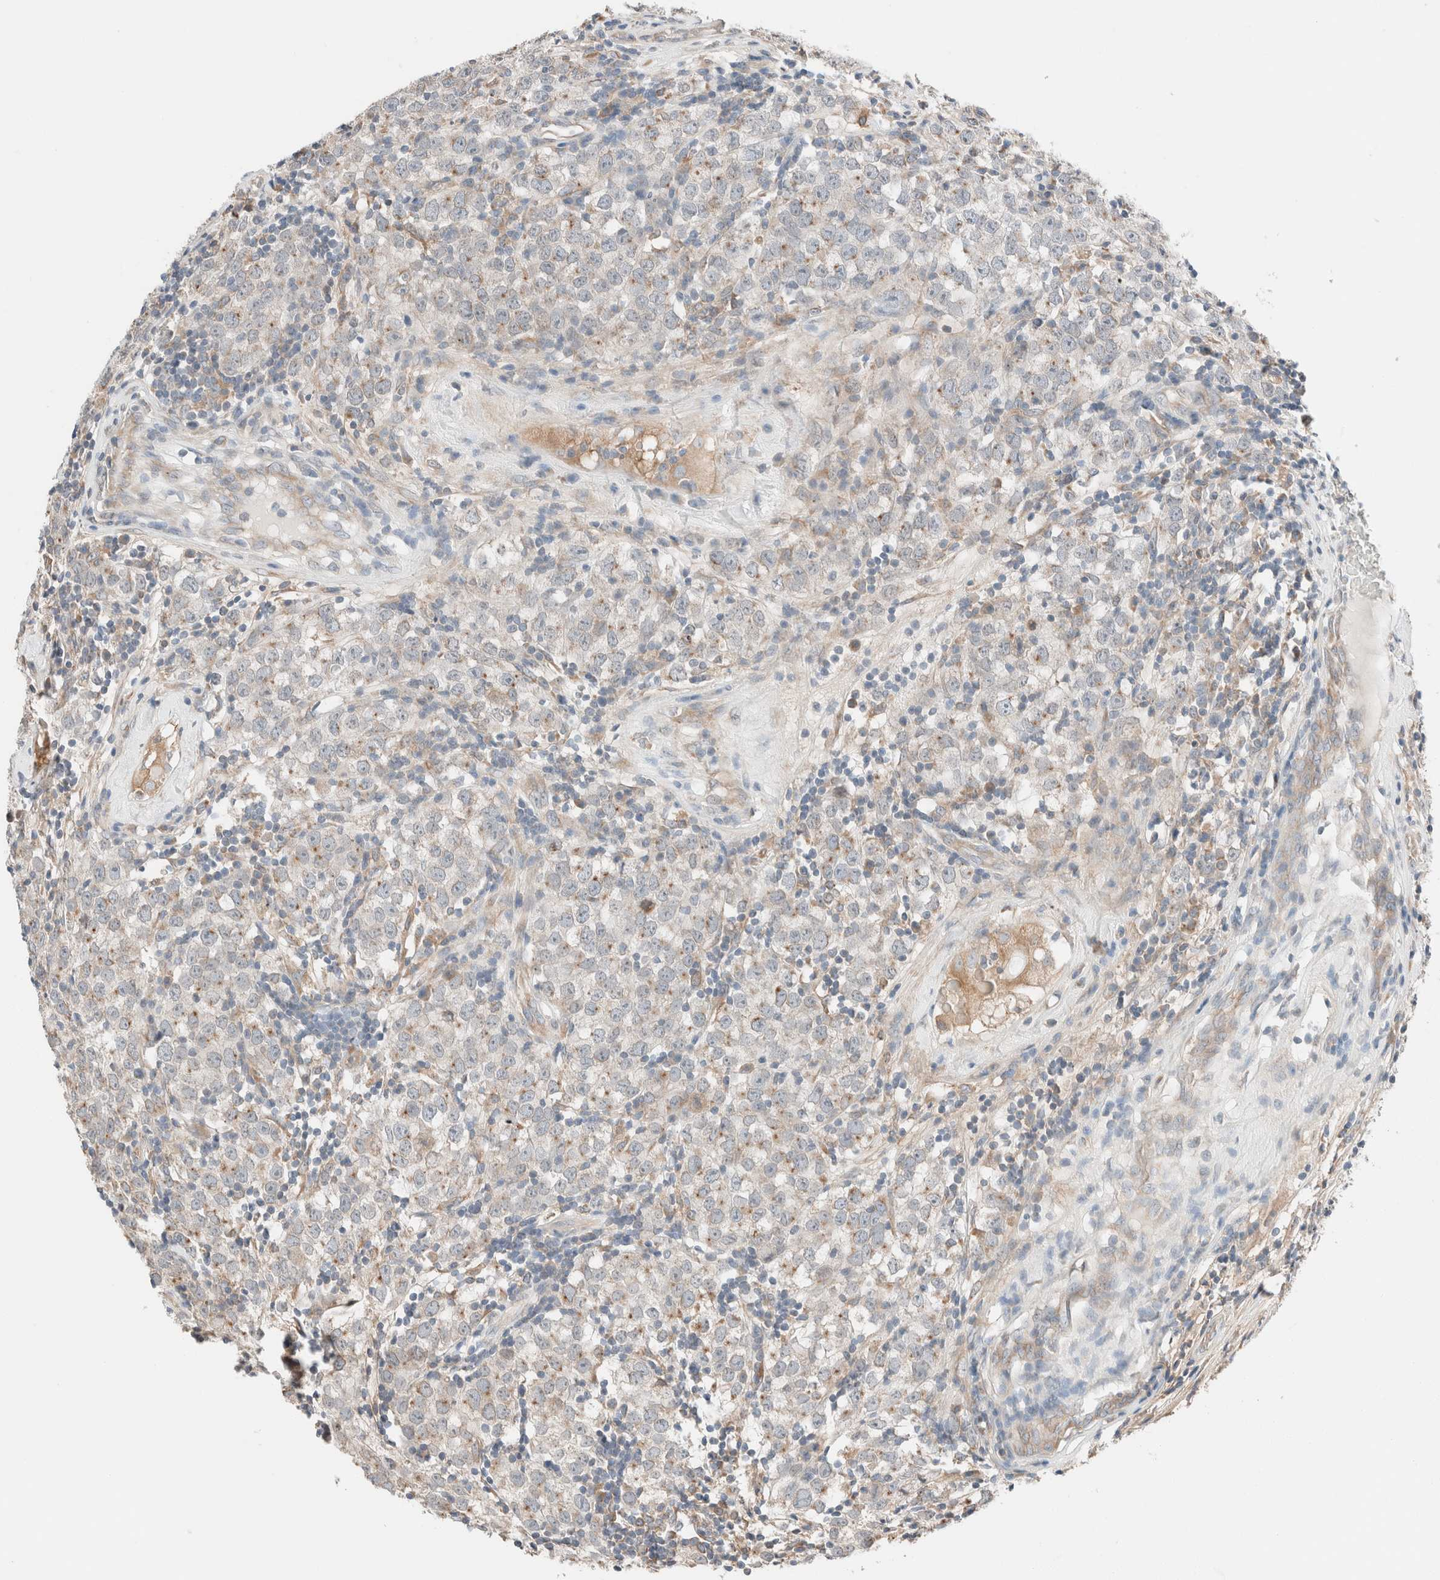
{"staining": {"intensity": "weak", "quantity": "25%-75%", "location": "cytoplasmic/membranous"}, "tissue": "testis cancer", "cell_type": "Tumor cells", "image_type": "cancer", "snomed": [{"axis": "morphology", "description": "Seminoma, NOS"}, {"axis": "morphology", "description": "Carcinoma, Embryonal, NOS"}, {"axis": "topography", "description": "Testis"}], "caption": "Immunohistochemistry micrograph of testis cancer (seminoma) stained for a protein (brown), which displays low levels of weak cytoplasmic/membranous positivity in about 25%-75% of tumor cells.", "gene": "PCM1", "patient": {"sex": "male", "age": 28}}